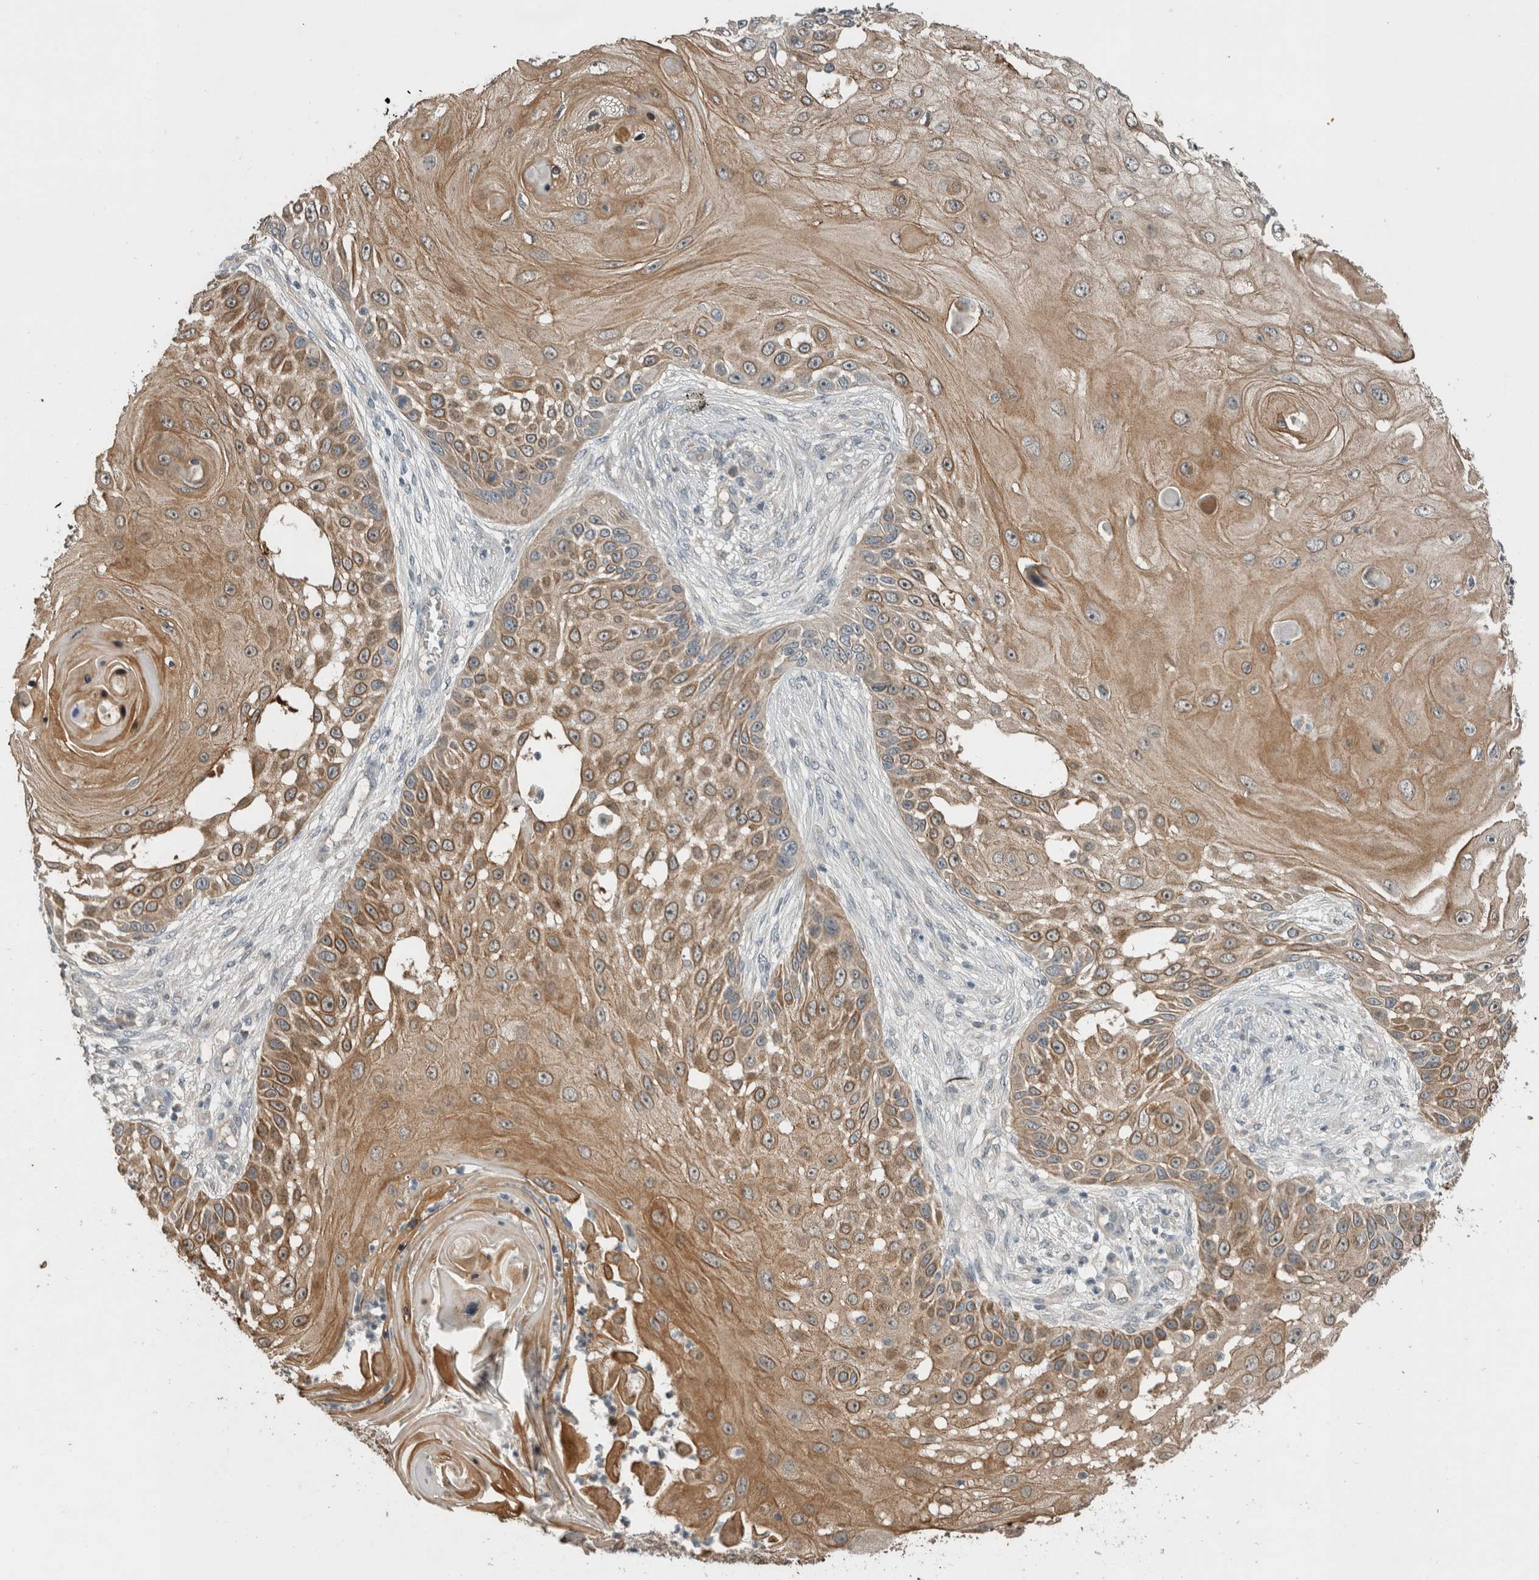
{"staining": {"intensity": "moderate", "quantity": ">75%", "location": "cytoplasmic/membranous"}, "tissue": "skin cancer", "cell_type": "Tumor cells", "image_type": "cancer", "snomed": [{"axis": "morphology", "description": "Squamous cell carcinoma, NOS"}, {"axis": "topography", "description": "Skin"}], "caption": "This photomicrograph demonstrates IHC staining of skin cancer, with medium moderate cytoplasmic/membranous positivity in about >75% of tumor cells.", "gene": "ERCC6L2", "patient": {"sex": "female", "age": 44}}